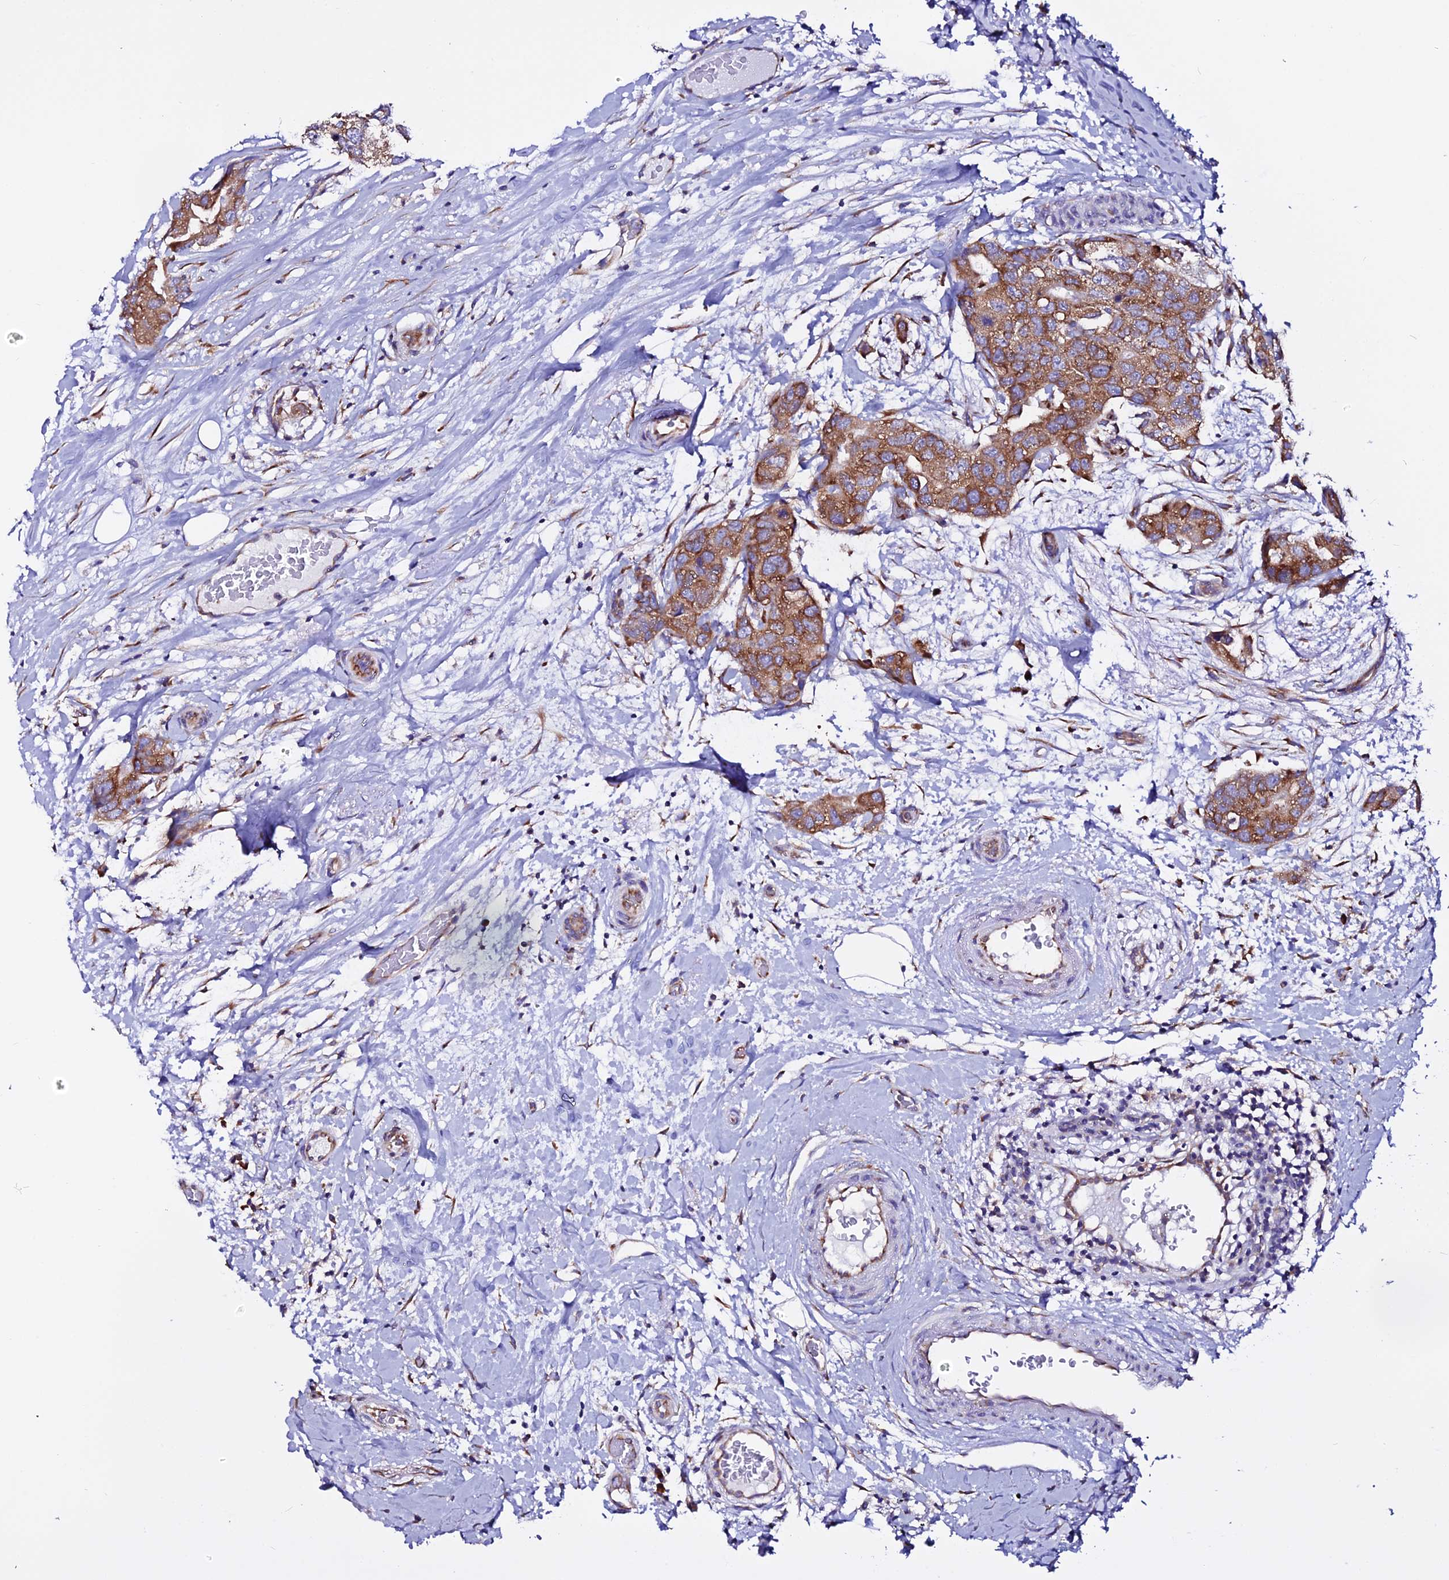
{"staining": {"intensity": "moderate", "quantity": ">75%", "location": "cytoplasmic/membranous"}, "tissue": "breast cancer", "cell_type": "Tumor cells", "image_type": "cancer", "snomed": [{"axis": "morphology", "description": "Duct carcinoma"}, {"axis": "topography", "description": "Breast"}], "caption": "The image reveals staining of breast cancer, revealing moderate cytoplasmic/membranous protein staining (brown color) within tumor cells. (DAB IHC with brightfield microscopy, high magnification).", "gene": "EEF1G", "patient": {"sex": "female", "age": 62}}